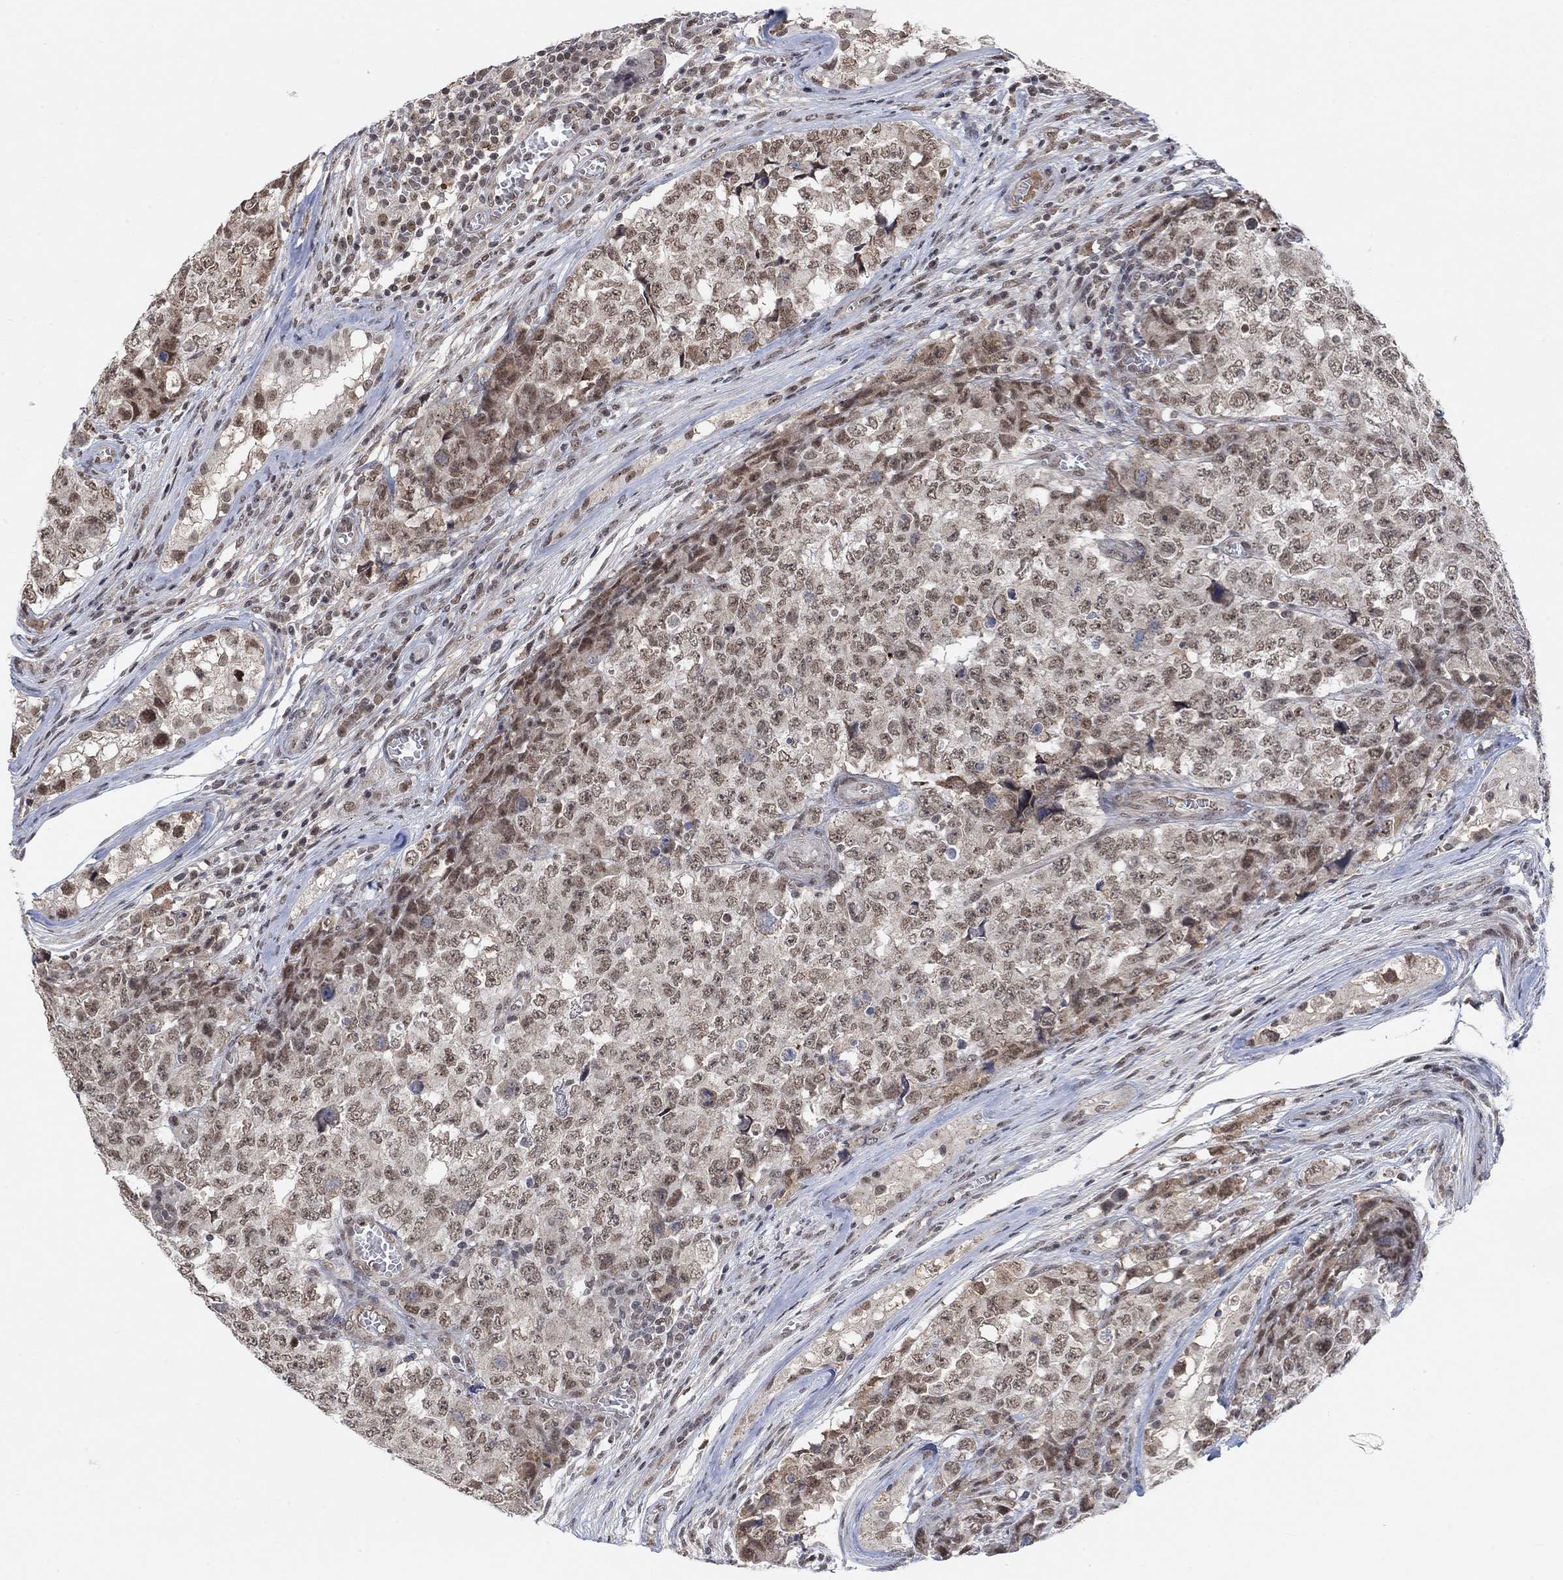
{"staining": {"intensity": "moderate", "quantity": "25%-75%", "location": "nuclear"}, "tissue": "testis cancer", "cell_type": "Tumor cells", "image_type": "cancer", "snomed": [{"axis": "morphology", "description": "Carcinoma, Embryonal, NOS"}, {"axis": "topography", "description": "Testis"}], "caption": "This is an image of immunohistochemistry (IHC) staining of testis embryonal carcinoma, which shows moderate staining in the nuclear of tumor cells.", "gene": "THAP8", "patient": {"sex": "male", "age": 23}}